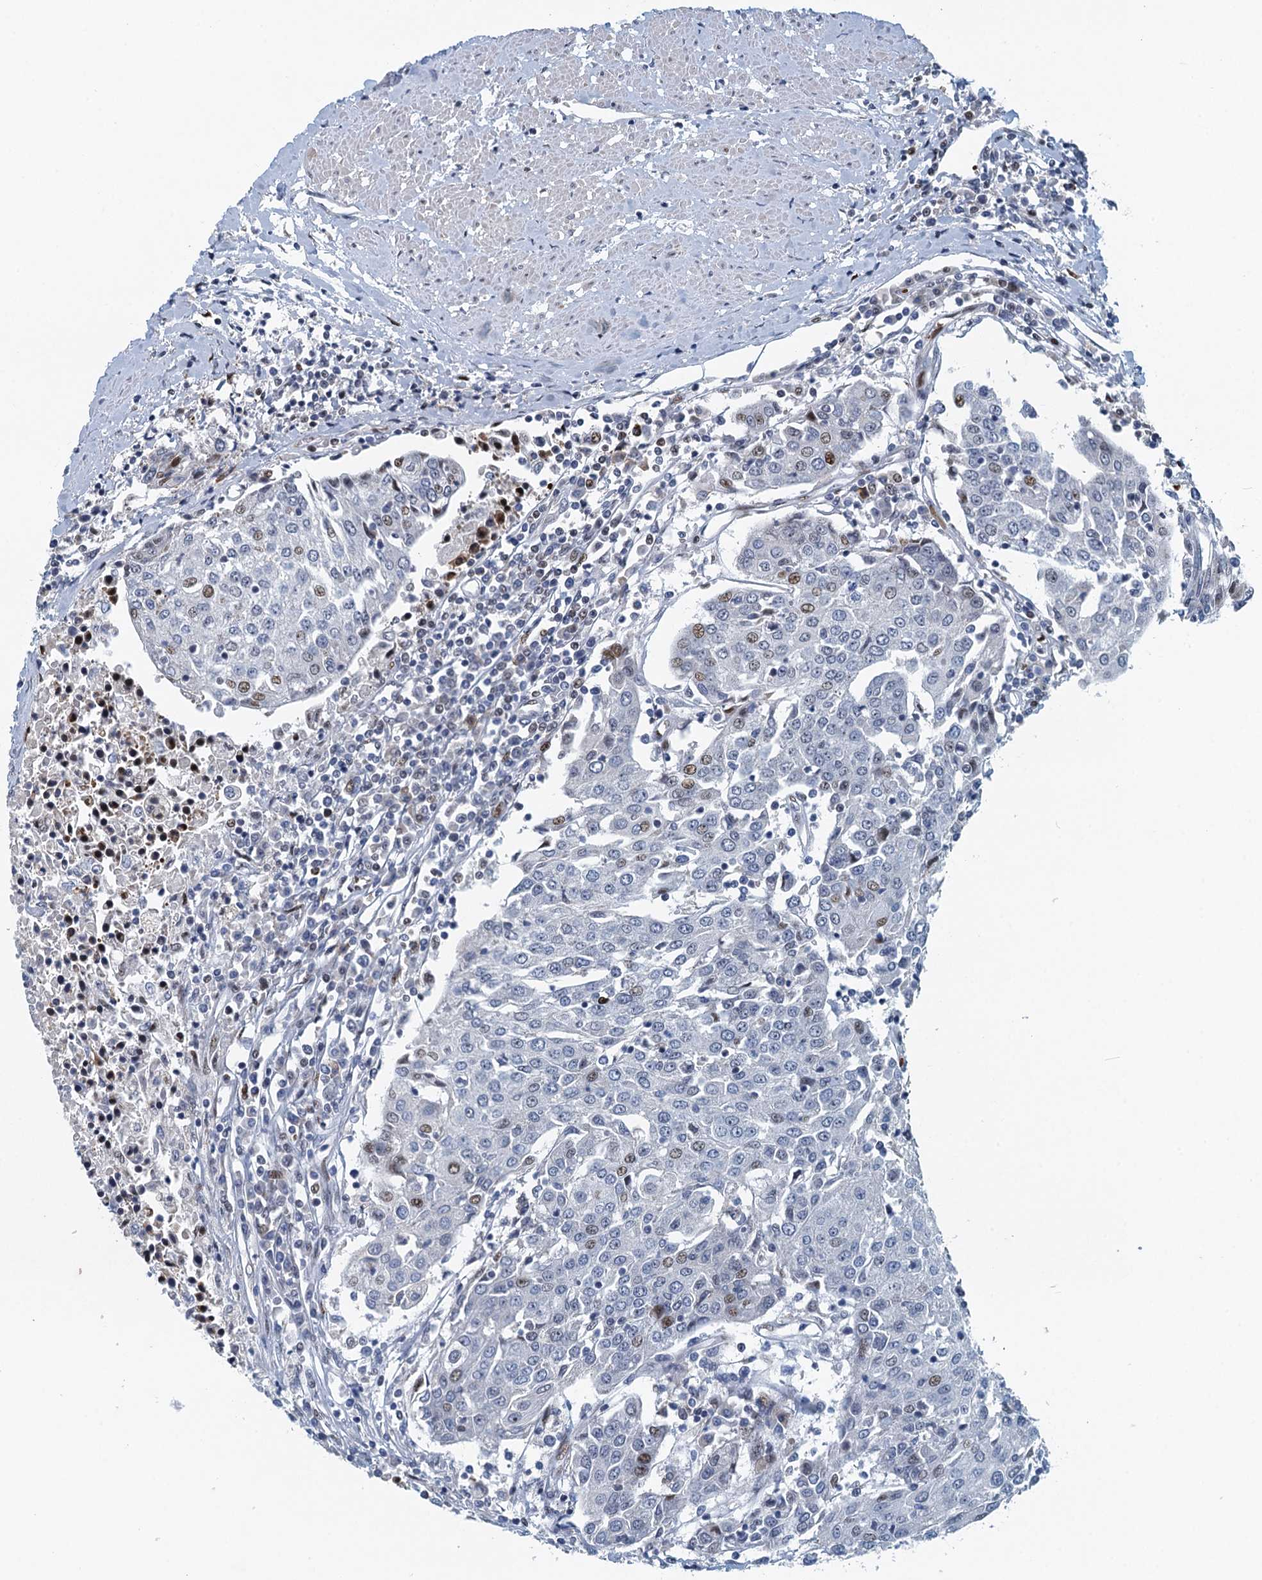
{"staining": {"intensity": "weak", "quantity": "<25%", "location": "nuclear"}, "tissue": "urothelial cancer", "cell_type": "Tumor cells", "image_type": "cancer", "snomed": [{"axis": "morphology", "description": "Urothelial carcinoma, High grade"}, {"axis": "topography", "description": "Urinary bladder"}], "caption": "This is an immunohistochemistry image of human high-grade urothelial carcinoma. There is no expression in tumor cells.", "gene": "ANKRD13D", "patient": {"sex": "female", "age": 85}}